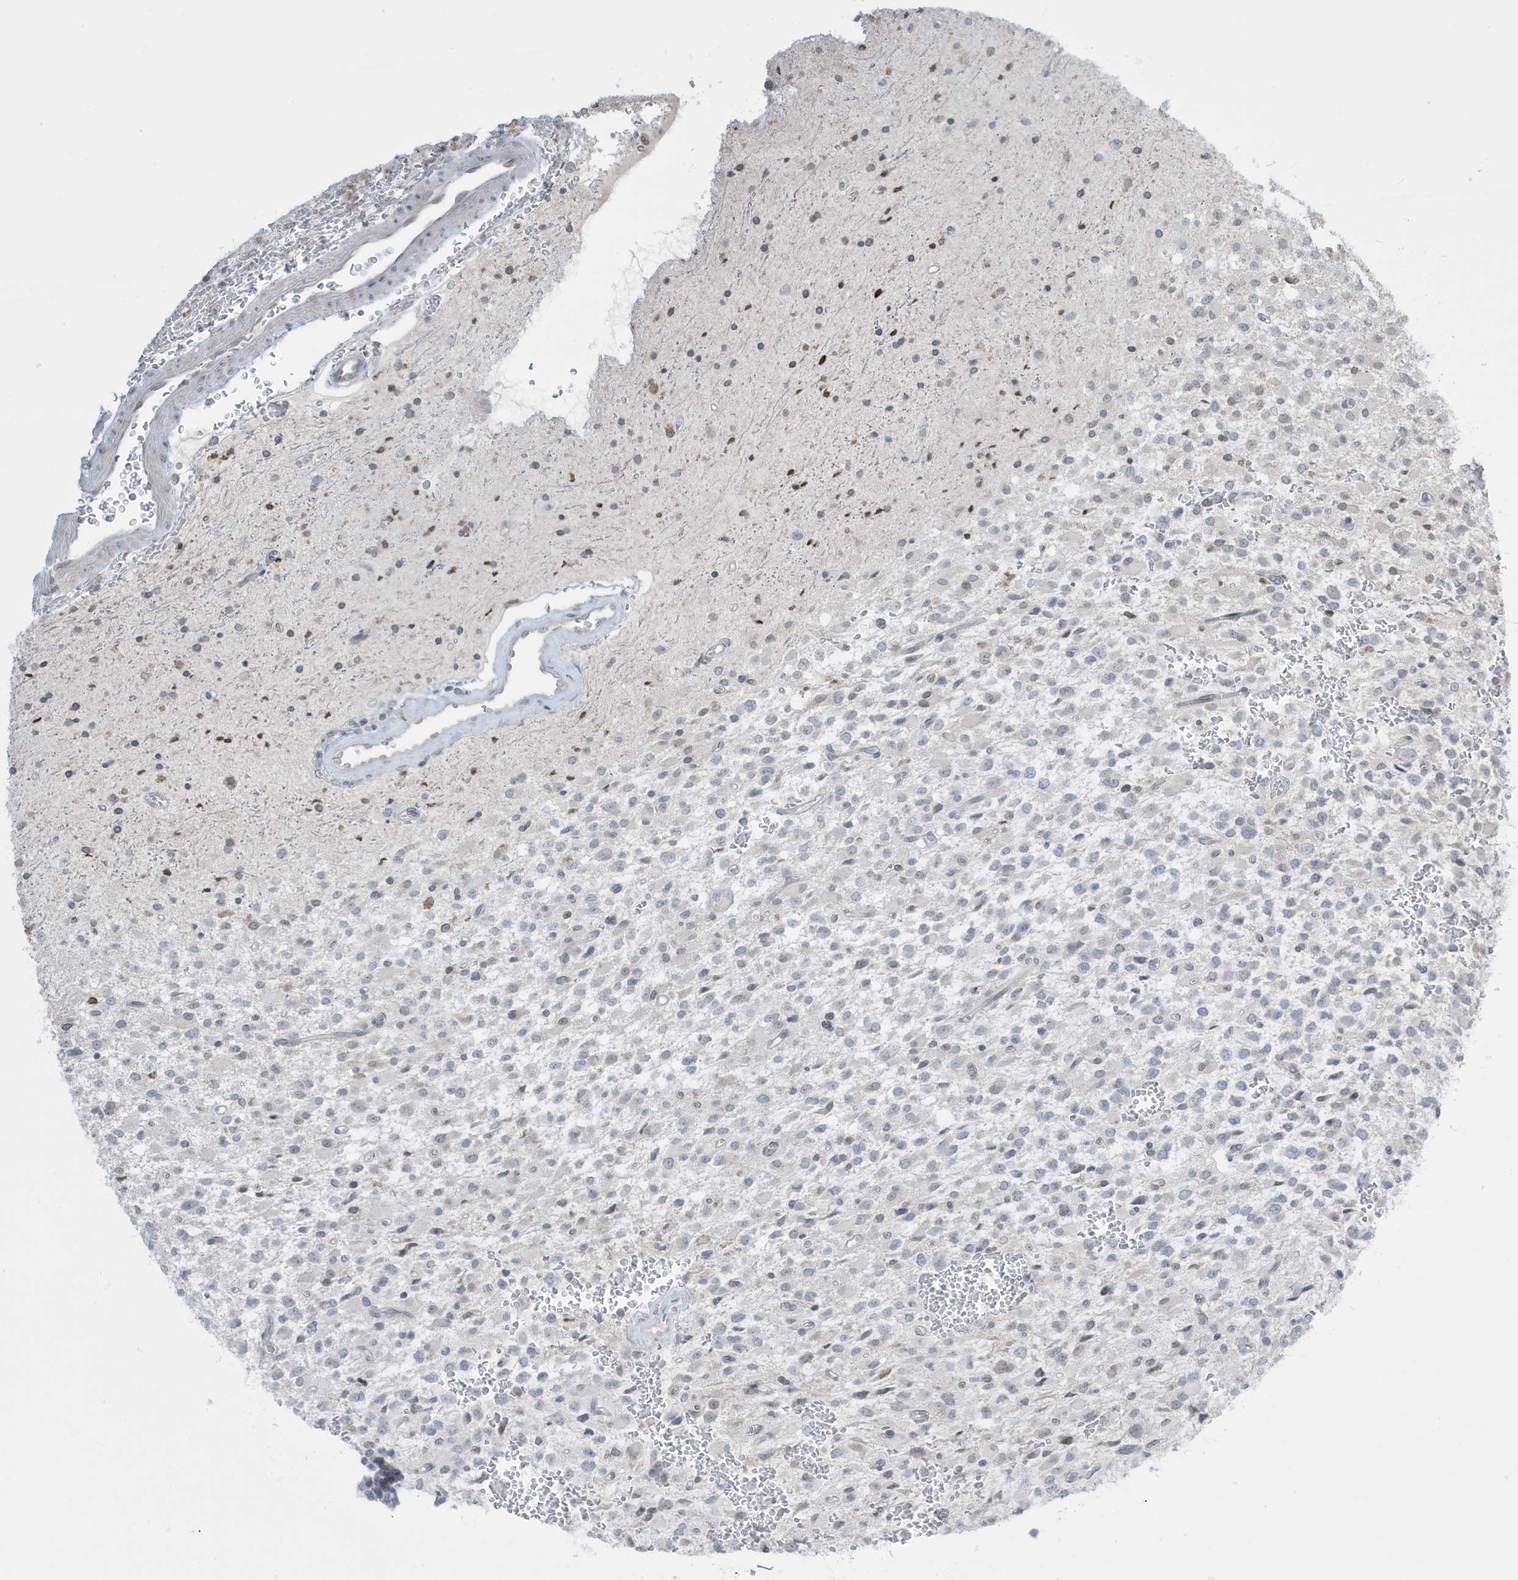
{"staining": {"intensity": "negative", "quantity": "none", "location": "none"}, "tissue": "glioma", "cell_type": "Tumor cells", "image_type": "cancer", "snomed": [{"axis": "morphology", "description": "Glioma, malignant, High grade"}, {"axis": "topography", "description": "Brain"}], "caption": "Human malignant glioma (high-grade) stained for a protein using immunohistochemistry exhibits no positivity in tumor cells.", "gene": "FNDC1", "patient": {"sex": "male", "age": 34}}